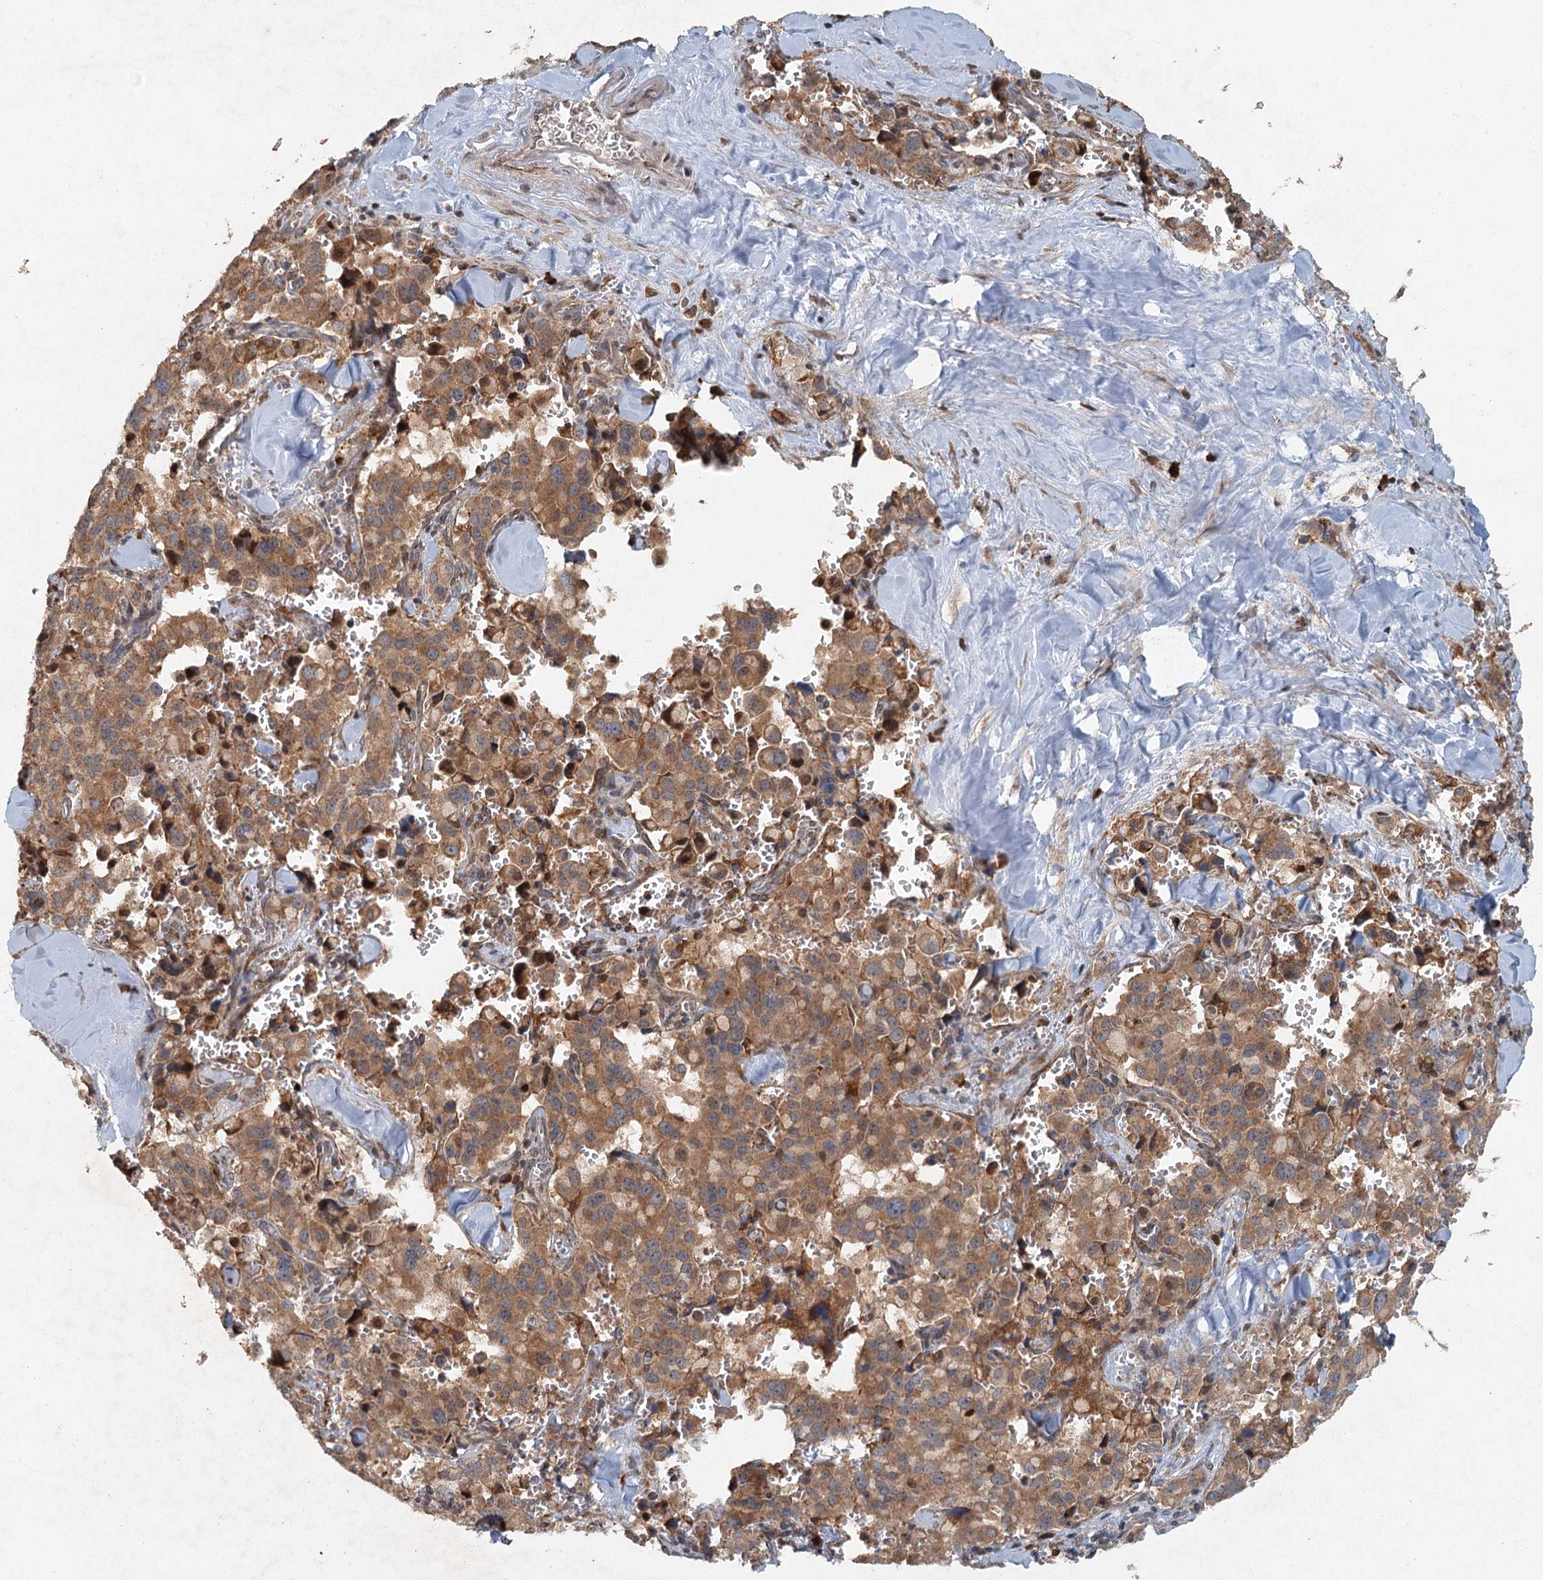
{"staining": {"intensity": "moderate", "quantity": ">75%", "location": "cytoplasmic/membranous"}, "tissue": "pancreatic cancer", "cell_type": "Tumor cells", "image_type": "cancer", "snomed": [{"axis": "morphology", "description": "Adenocarcinoma, NOS"}, {"axis": "topography", "description": "Pancreas"}], "caption": "Tumor cells exhibit medium levels of moderate cytoplasmic/membranous positivity in approximately >75% of cells in human pancreatic adenocarcinoma. Using DAB (3,3'-diaminobenzidine) (brown) and hematoxylin (blue) stains, captured at high magnification using brightfield microscopy.", "gene": "SRPX2", "patient": {"sex": "male", "age": 65}}